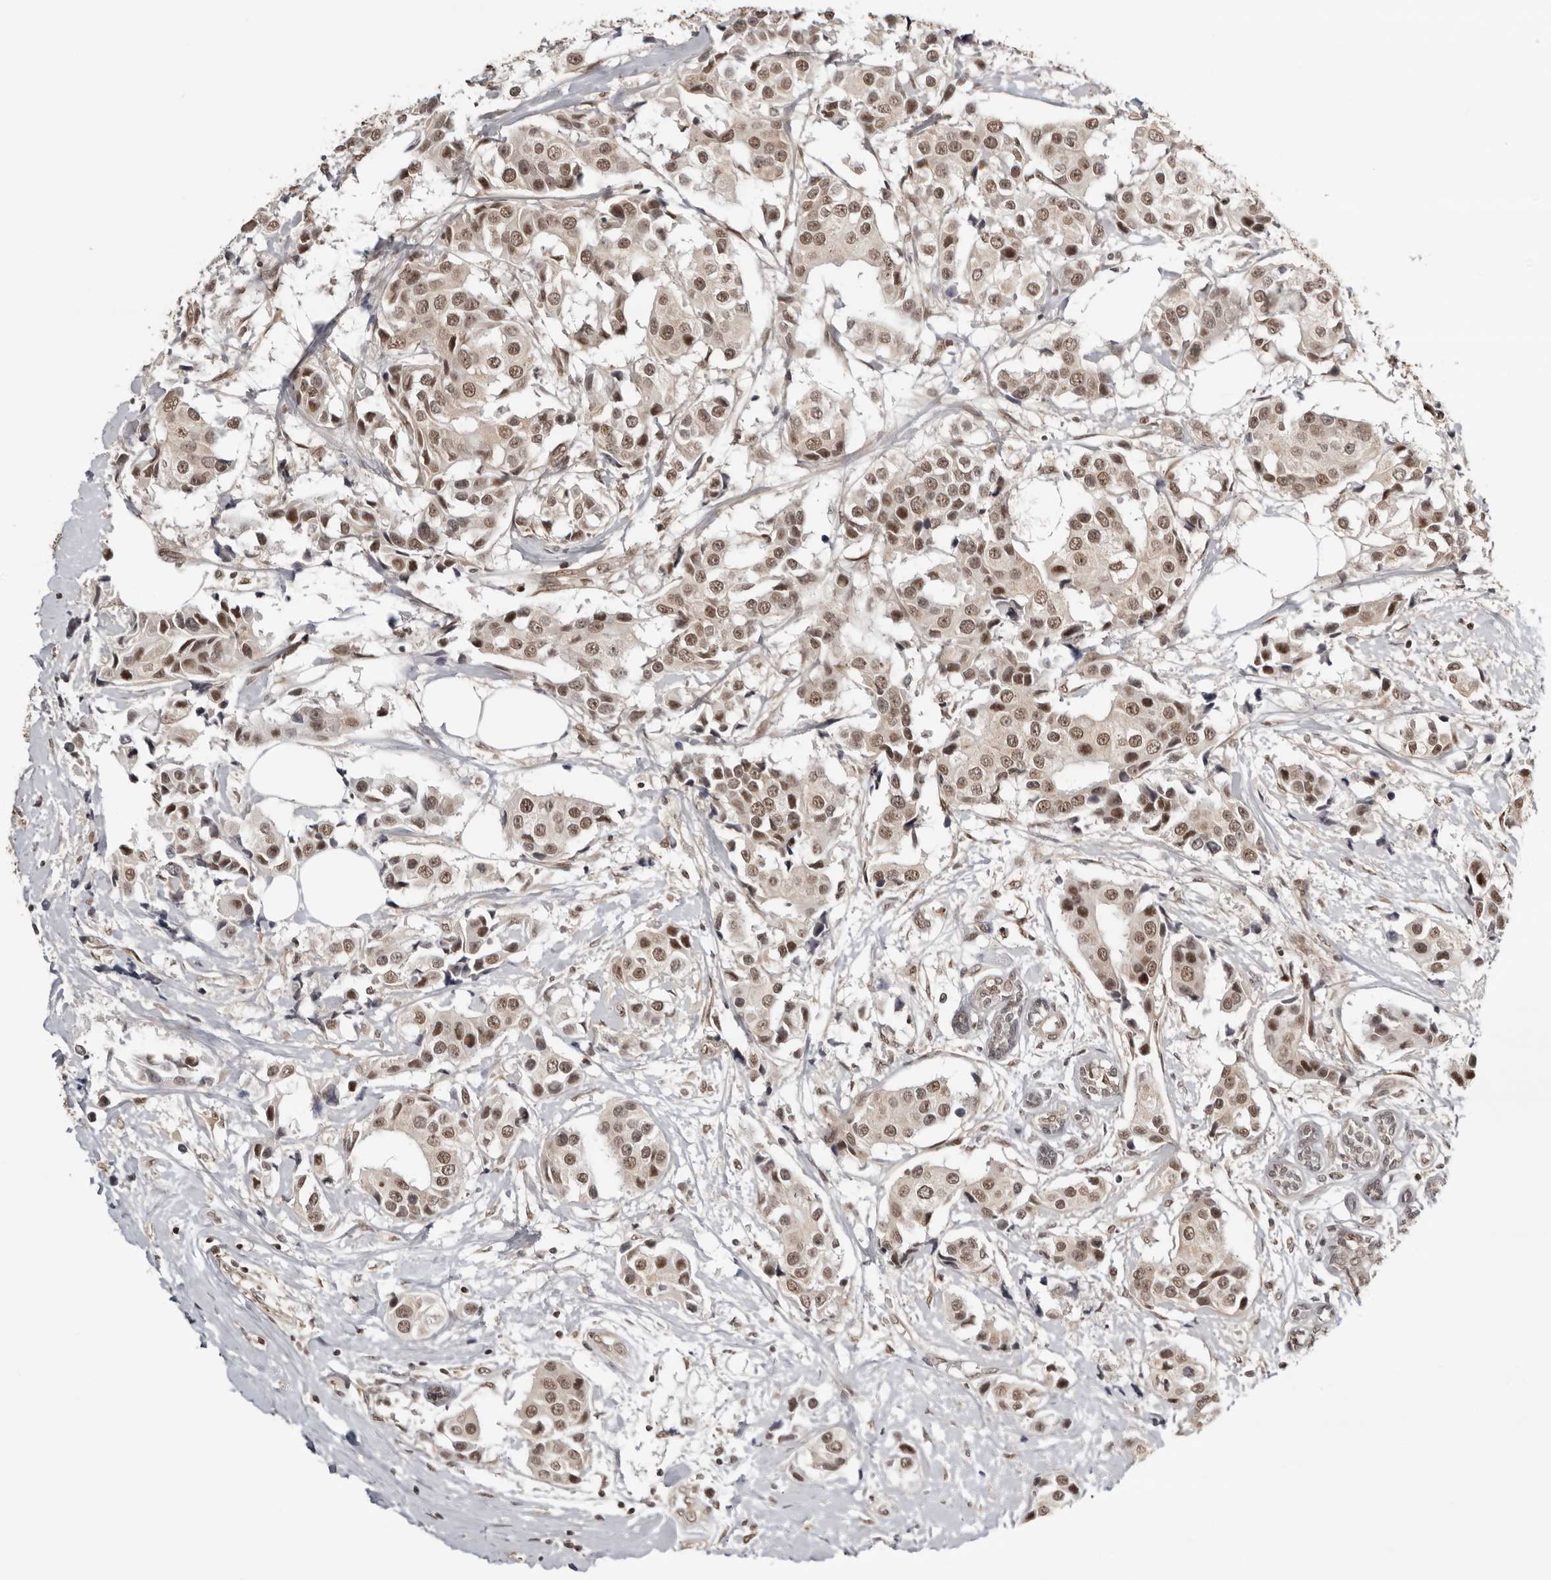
{"staining": {"intensity": "moderate", "quantity": ">75%", "location": "nuclear"}, "tissue": "breast cancer", "cell_type": "Tumor cells", "image_type": "cancer", "snomed": [{"axis": "morphology", "description": "Normal tissue, NOS"}, {"axis": "morphology", "description": "Duct carcinoma"}, {"axis": "topography", "description": "Breast"}], "caption": "Protein analysis of breast cancer tissue displays moderate nuclear positivity in about >75% of tumor cells.", "gene": "SDE2", "patient": {"sex": "female", "age": 39}}